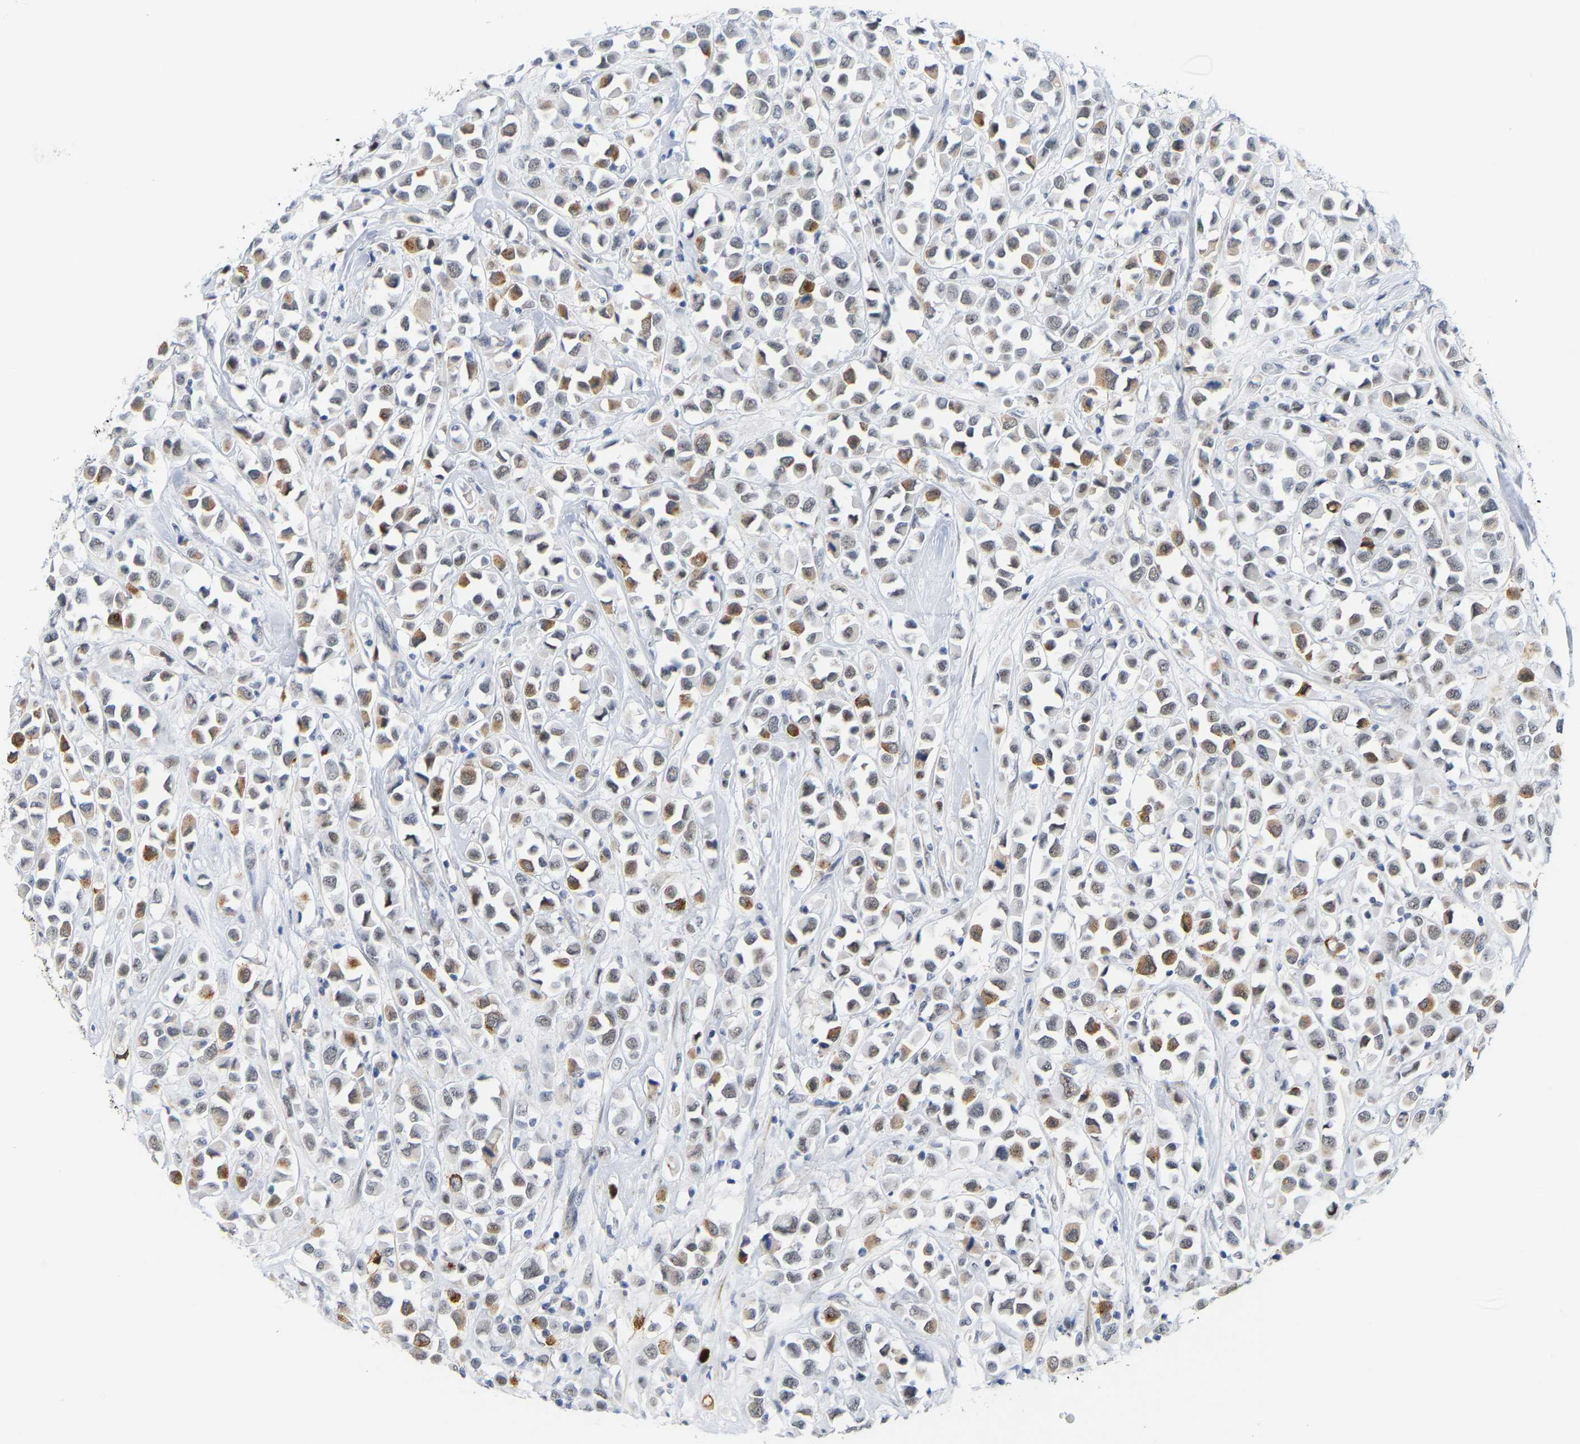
{"staining": {"intensity": "moderate", "quantity": "25%-75%", "location": "cytoplasmic/membranous,nuclear"}, "tissue": "breast cancer", "cell_type": "Tumor cells", "image_type": "cancer", "snomed": [{"axis": "morphology", "description": "Duct carcinoma"}, {"axis": "topography", "description": "Breast"}], "caption": "A high-resolution photomicrograph shows immunohistochemistry (IHC) staining of breast cancer, which reveals moderate cytoplasmic/membranous and nuclear staining in about 25%-75% of tumor cells. Immunohistochemistry stains the protein of interest in brown and the nuclei are stained blue.", "gene": "FAM180A", "patient": {"sex": "female", "age": 61}}